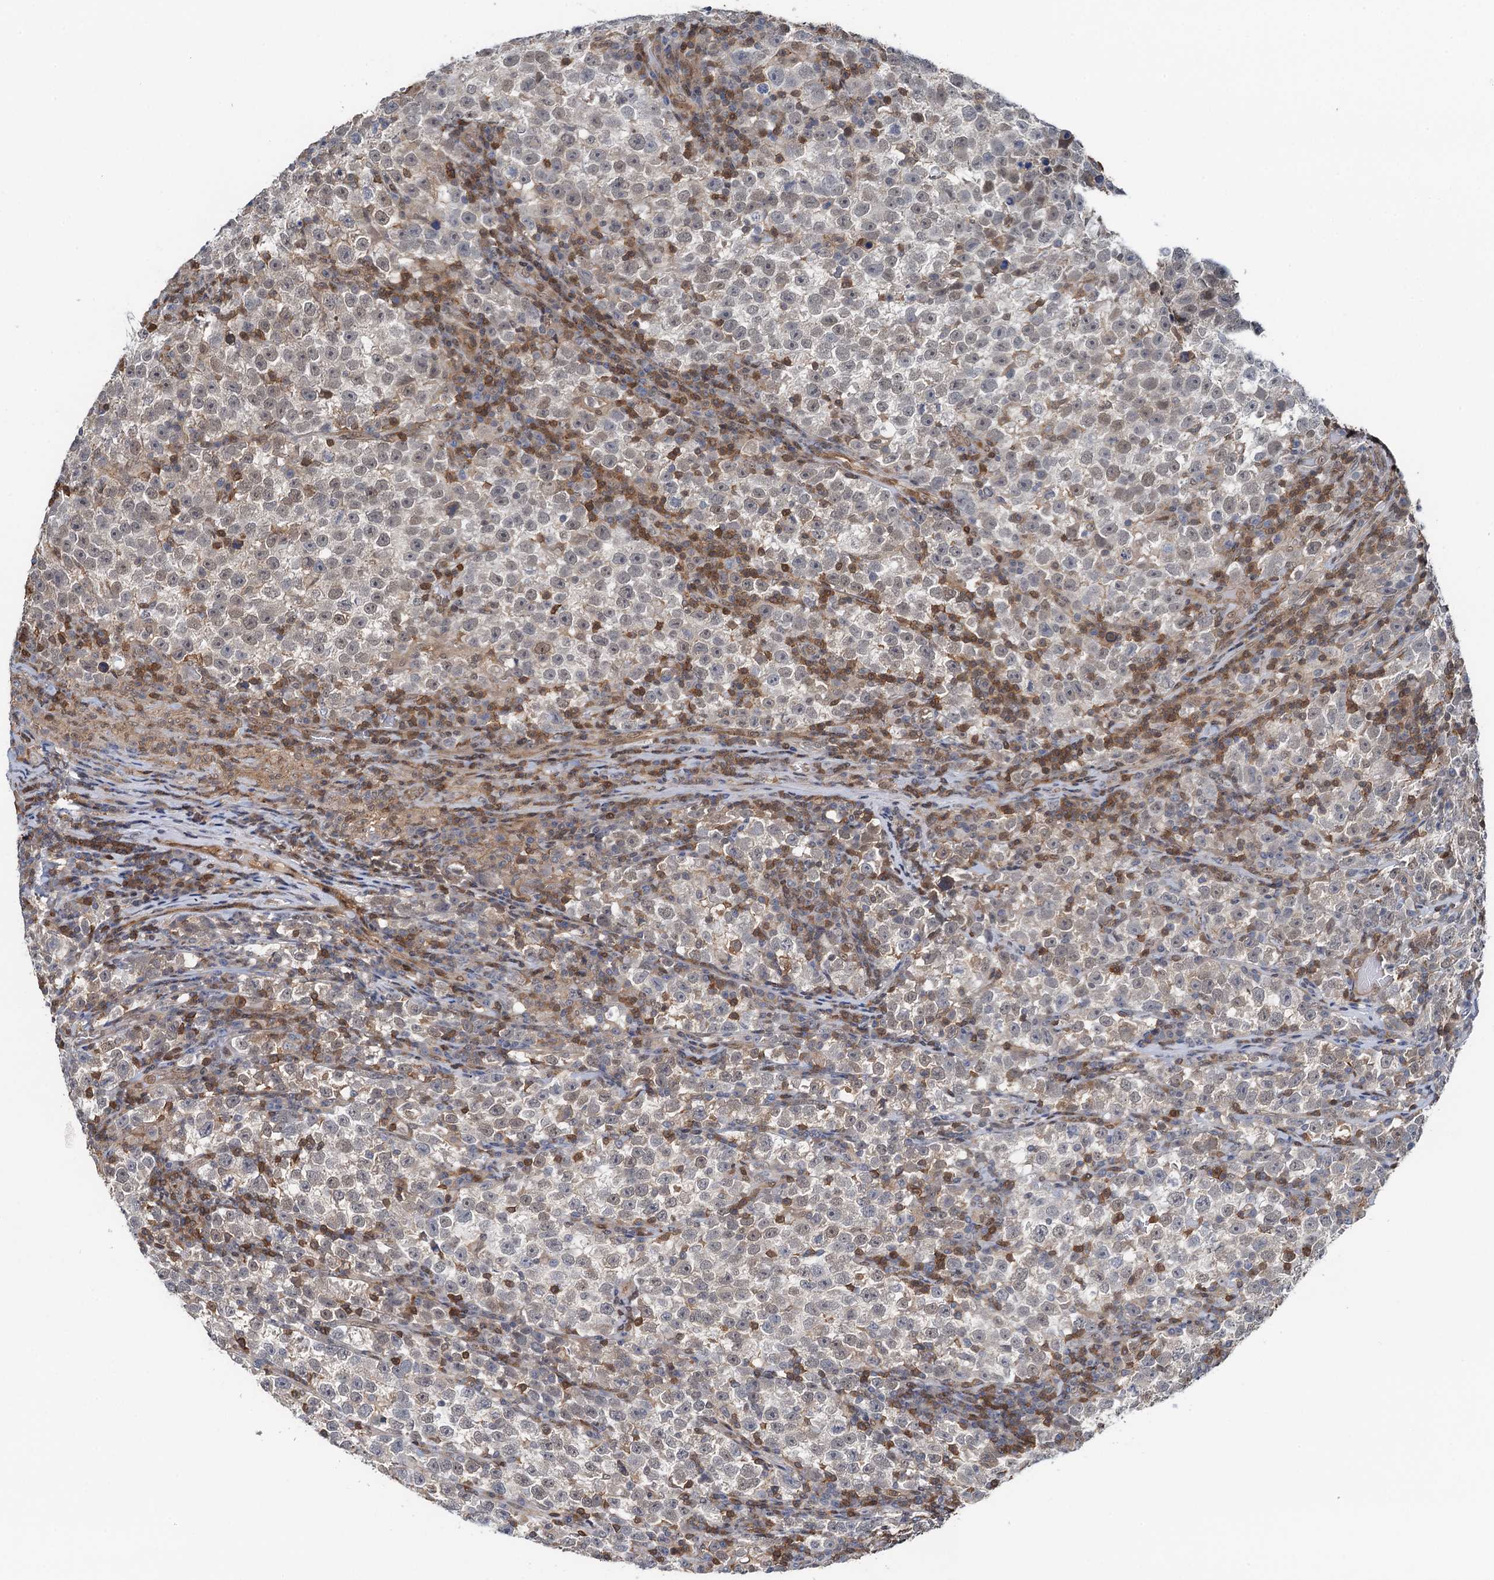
{"staining": {"intensity": "negative", "quantity": "none", "location": "none"}, "tissue": "testis cancer", "cell_type": "Tumor cells", "image_type": "cancer", "snomed": [{"axis": "morphology", "description": "Normal tissue, NOS"}, {"axis": "morphology", "description": "Seminoma, NOS"}, {"axis": "topography", "description": "Testis"}], "caption": "A high-resolution image shows immunohistochemistry staining of testis seminoma, which demonstrates no significant staining in tumor cells.", "gene": "ZNF609", "patient": {"sex": "male", "age": 43}}